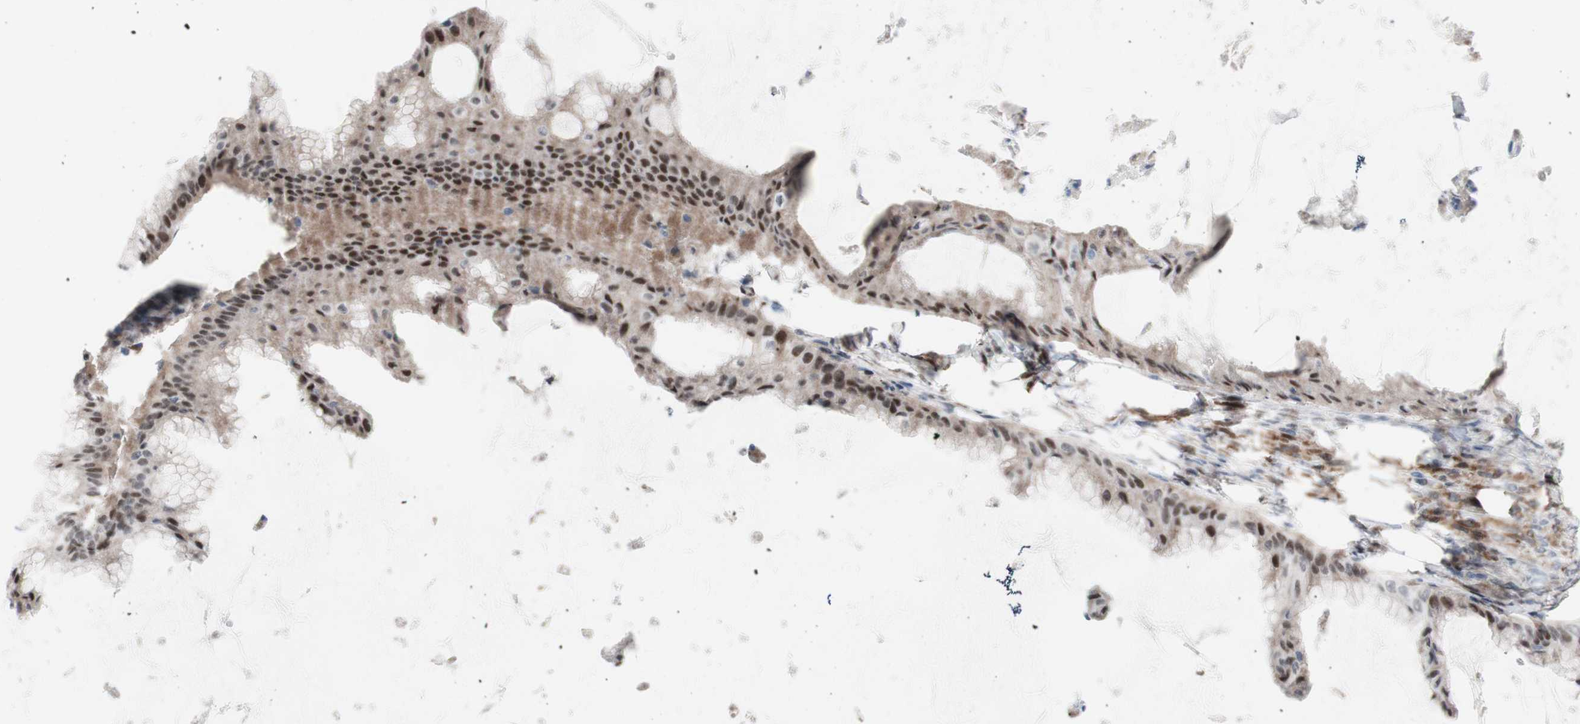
{"staining": {"intensity": "weak", "quantity": "25%-75%", "location": "cytoplasmic/membranous,nuclear"}, "tissue": "ovarian cancer", "cell_type": "Tumor cells", "image_type": "cancer", "snomed": [{"axis": "morphology", "description": "Cystadenocarcinoma, mucinous, NOS"}, {"axis": "topography", "description": "Ovary"}], "caption": "Mucinous cystadenocarcinoma (ovarian) was stained to show a protein in brown. There is low levels of weak cytoplasmic/membranous and nuclear expression in approximately 25%-75% of tumor cells.", "gene": "PHTF2", "patient": {"sex": "female", "age": 61}}